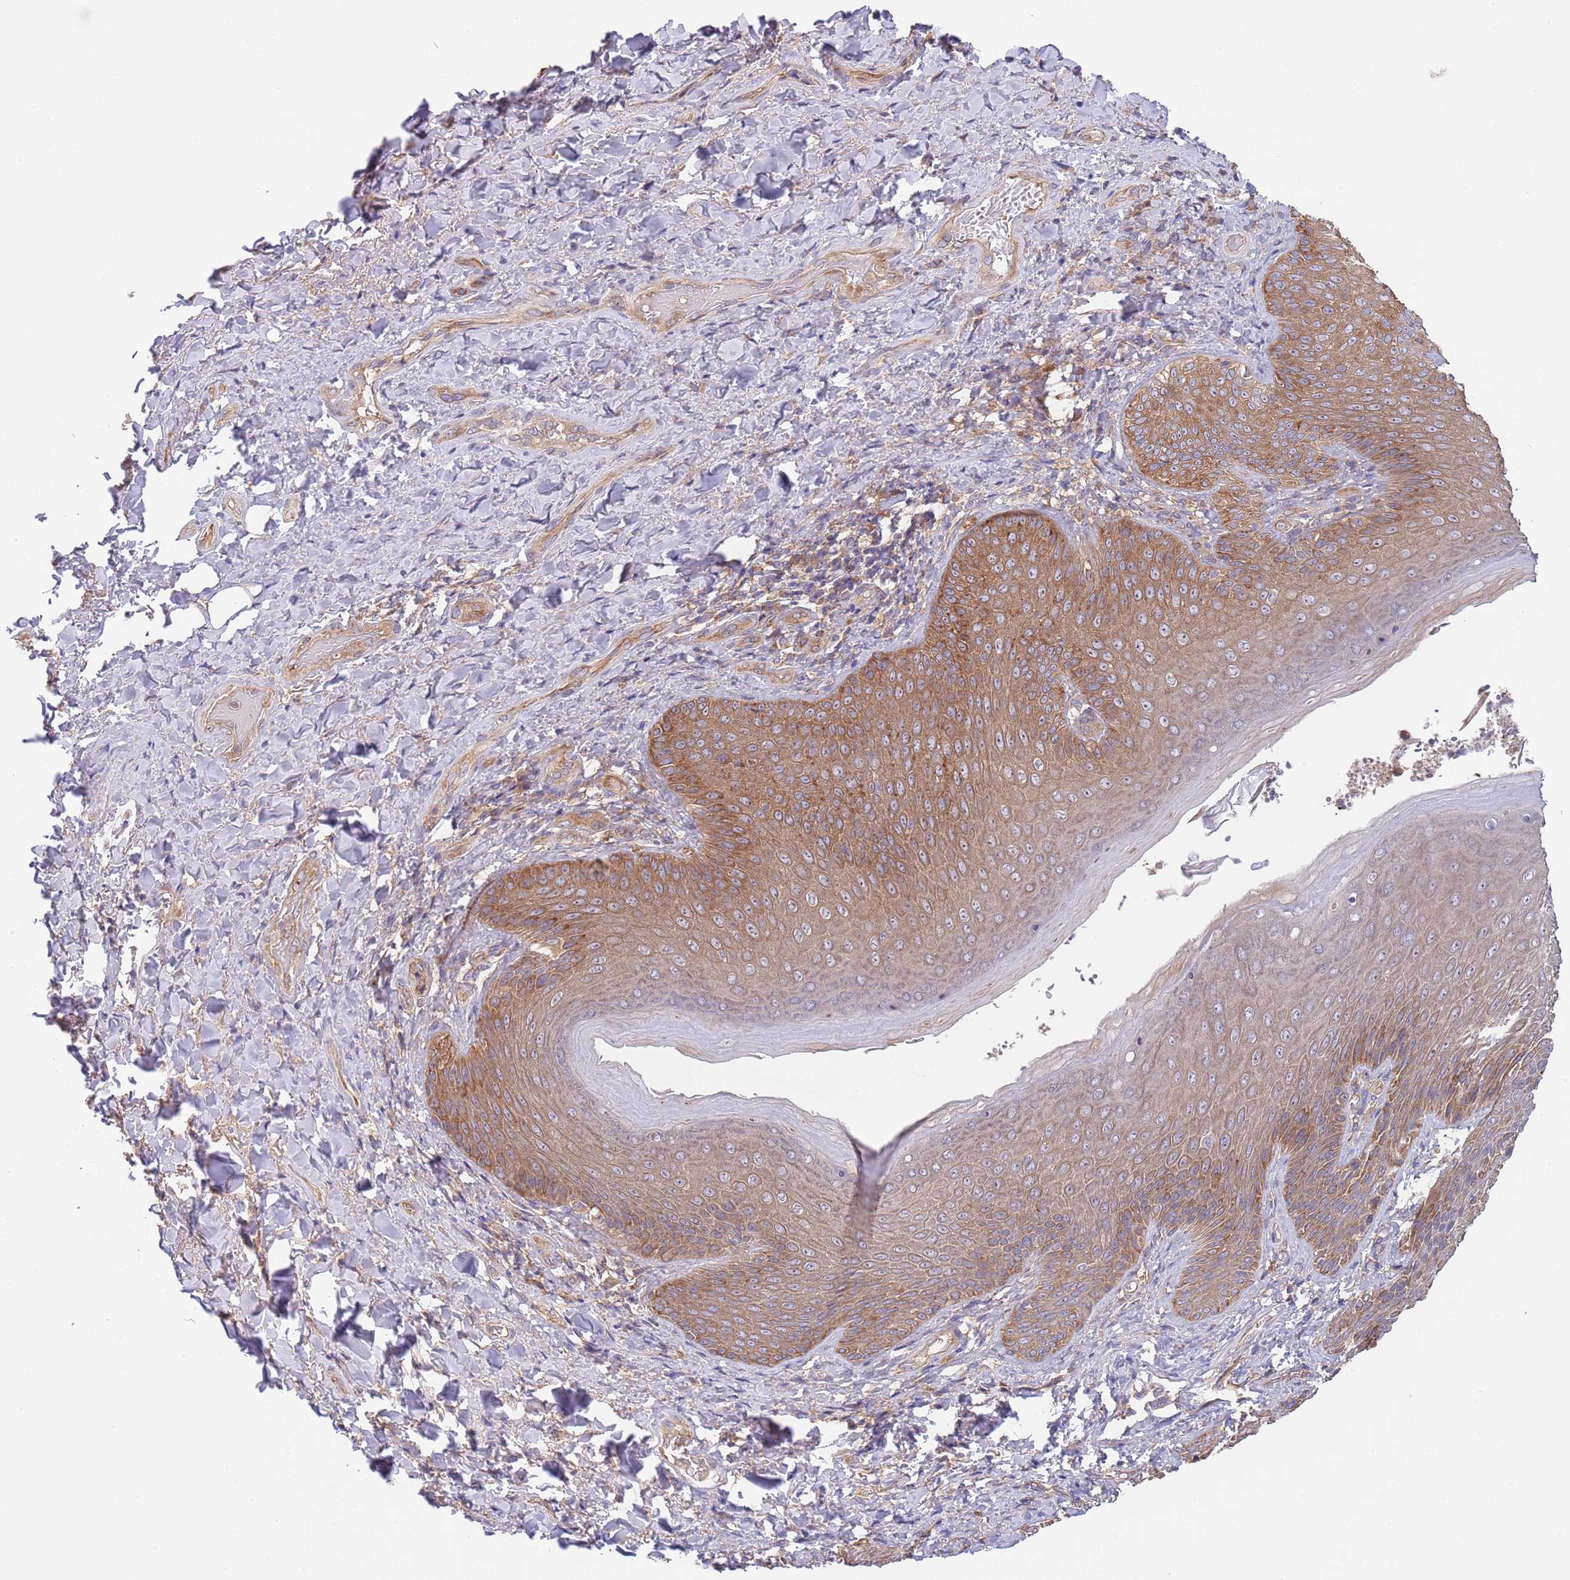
{"staining": {"intensity": "moderate", "quantity": ">75%", "location": "cytoplasmic/membranous"}, "tissue": "skin", "cell_type": "Epidermal cells", "image_type": "normal", "snomed": [{"axis": "morphology", "description": "Normal tissue, NOS"}, {"axis": "topography", "description": "Anal"}], "caption": "An image of skin stained for a protein reveals moderate cytoplasmic/membranous brown staining in epidermal cells.", "gene": "EIF3F", "patient": {"sex": "female", "age": 89}}